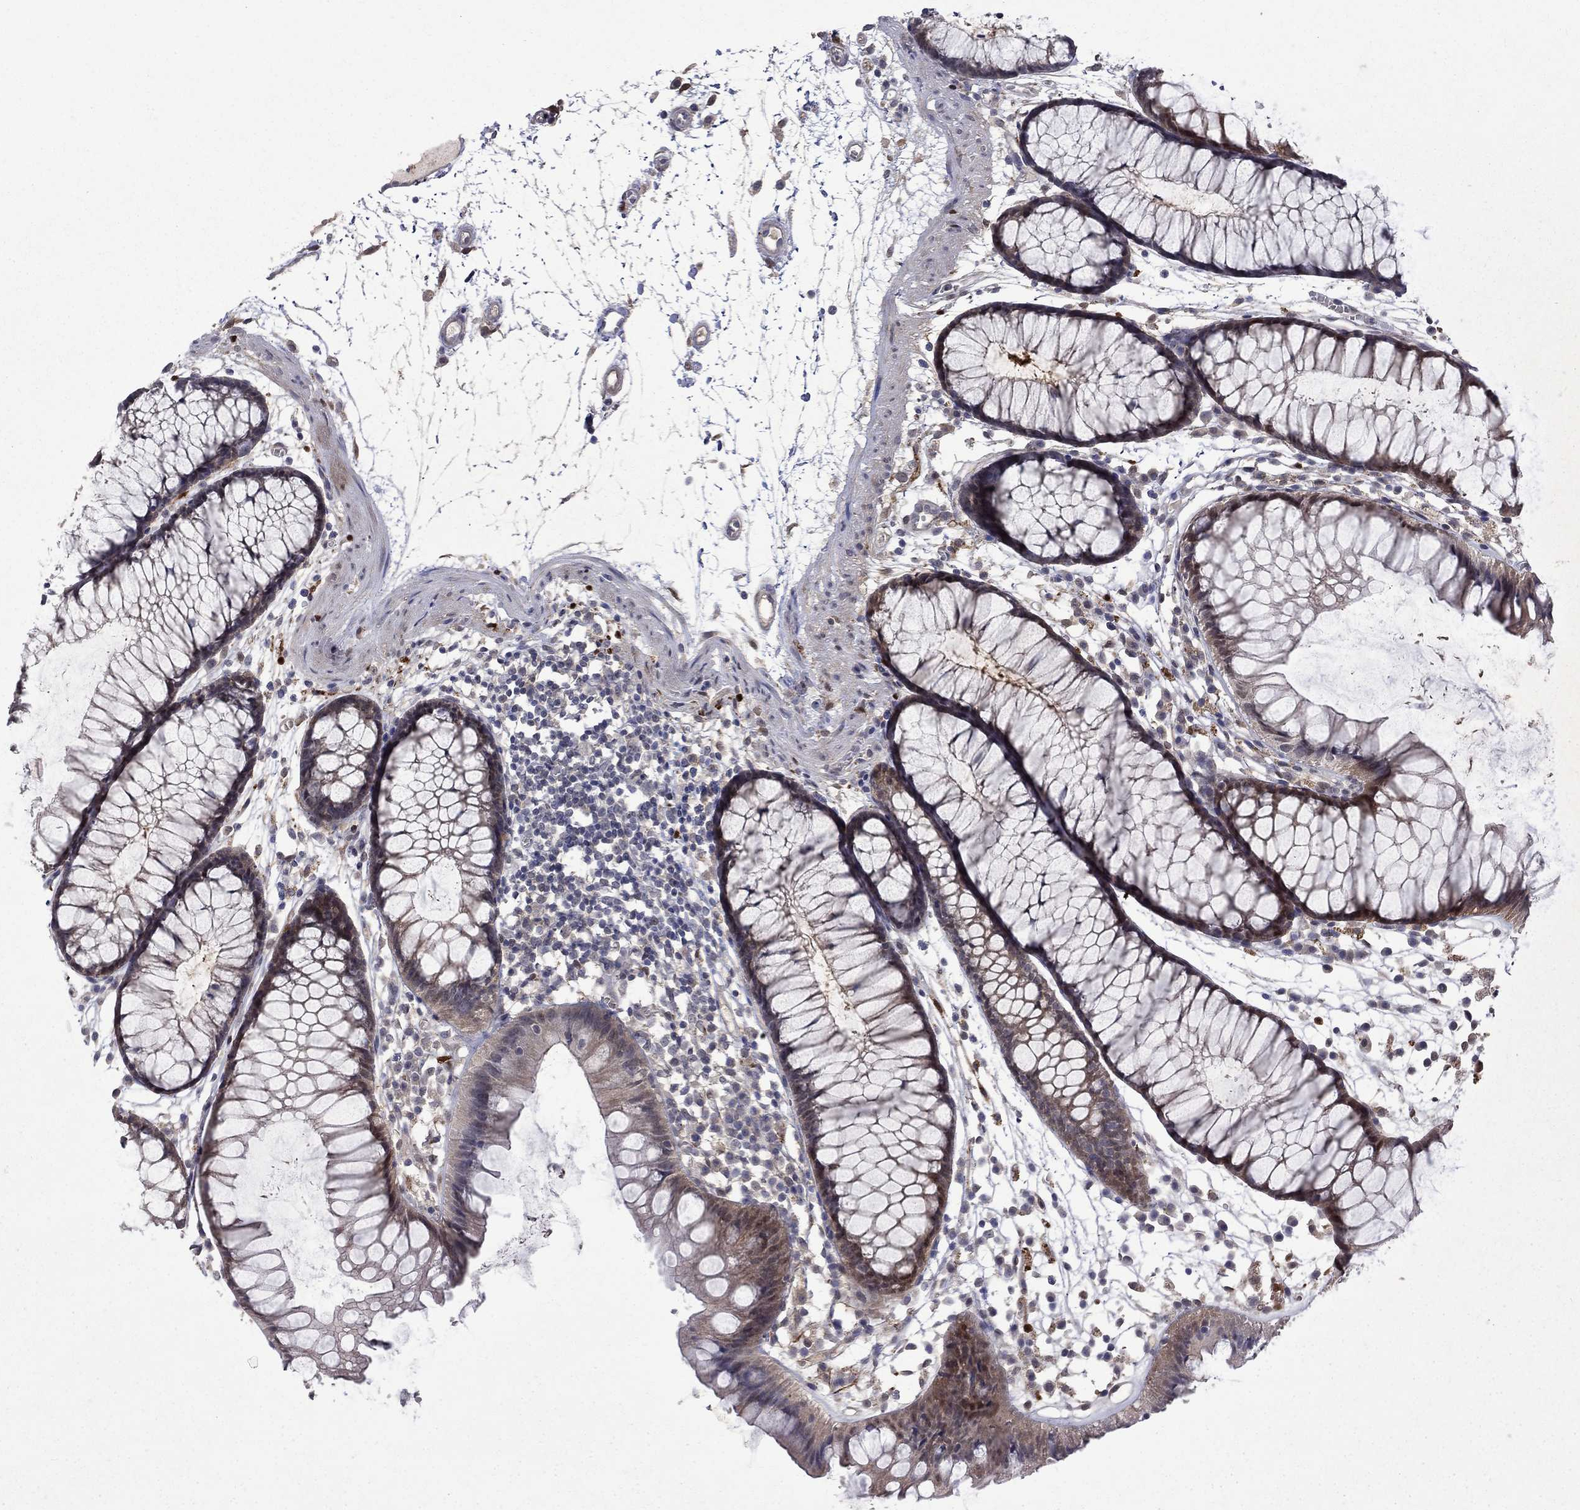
{"staining": {"intensity": "negative", "quantity": "none", "location": "none"}, "tissue": "colon", "cell_type": "Endothelial cells", "image_type": "normal", "snomed": [{"axis": "morphology", "description": "Normal tissue, NOS"}, {"axis": "morphology", "description": "Adenocarcinoma, NOS"}, {"axis": "topography", "description": "Colon"}], "caption": "The micrograph reveals no significant staining in endothelial cells of colon.", "gene": "CBR1", "patient": {"sex": "male", "age": 65}}